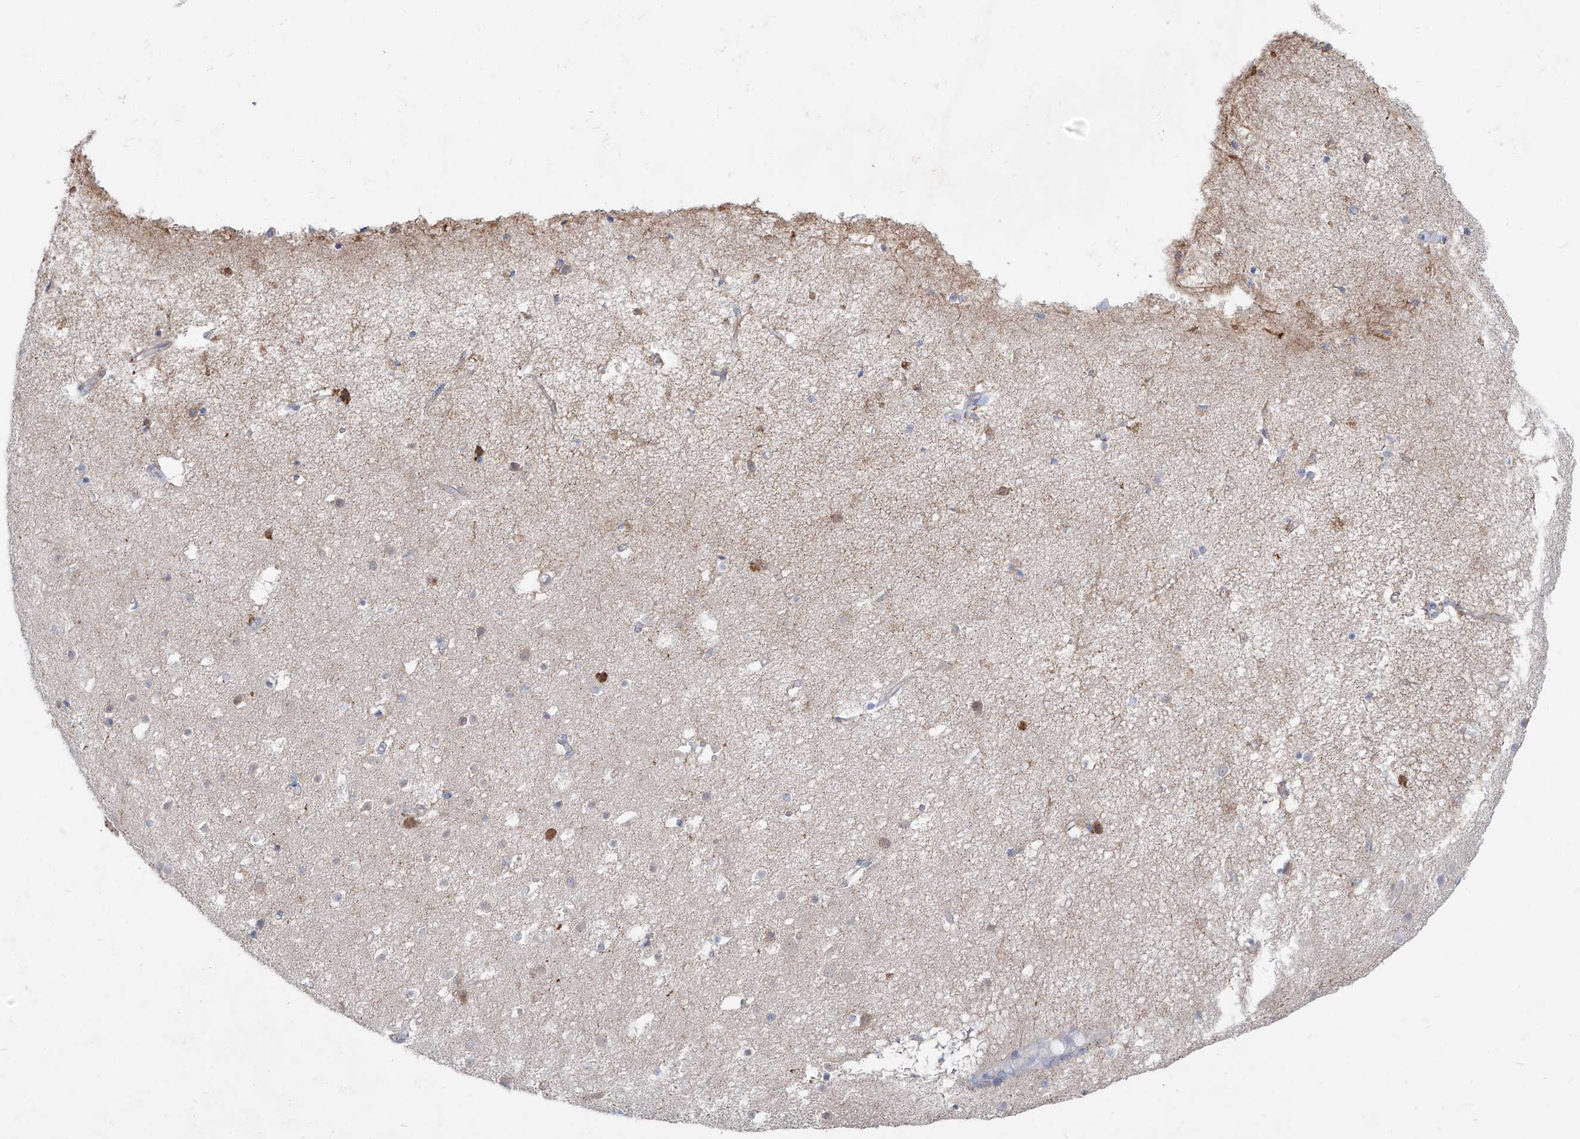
{"staining": {"intensity": "negative", "quantity": "none", "location": "none"}, "tissue": "cerebral cortex", "cell_type": "Endothelial cells", "image_type": "normal", "snomed": [{"axis": "morphology", "description": "Normal tissue, NOS"}, {"axis": "topography", "description": "Cerebral cortex"}], "caption": "IHC photomicrograph of normal human cerebral cortex stained for a protein (brown), which exhibits no expression in endothelial cells.", "gene": "UFL1", "patient": {"sex": "male", "age": 54}}